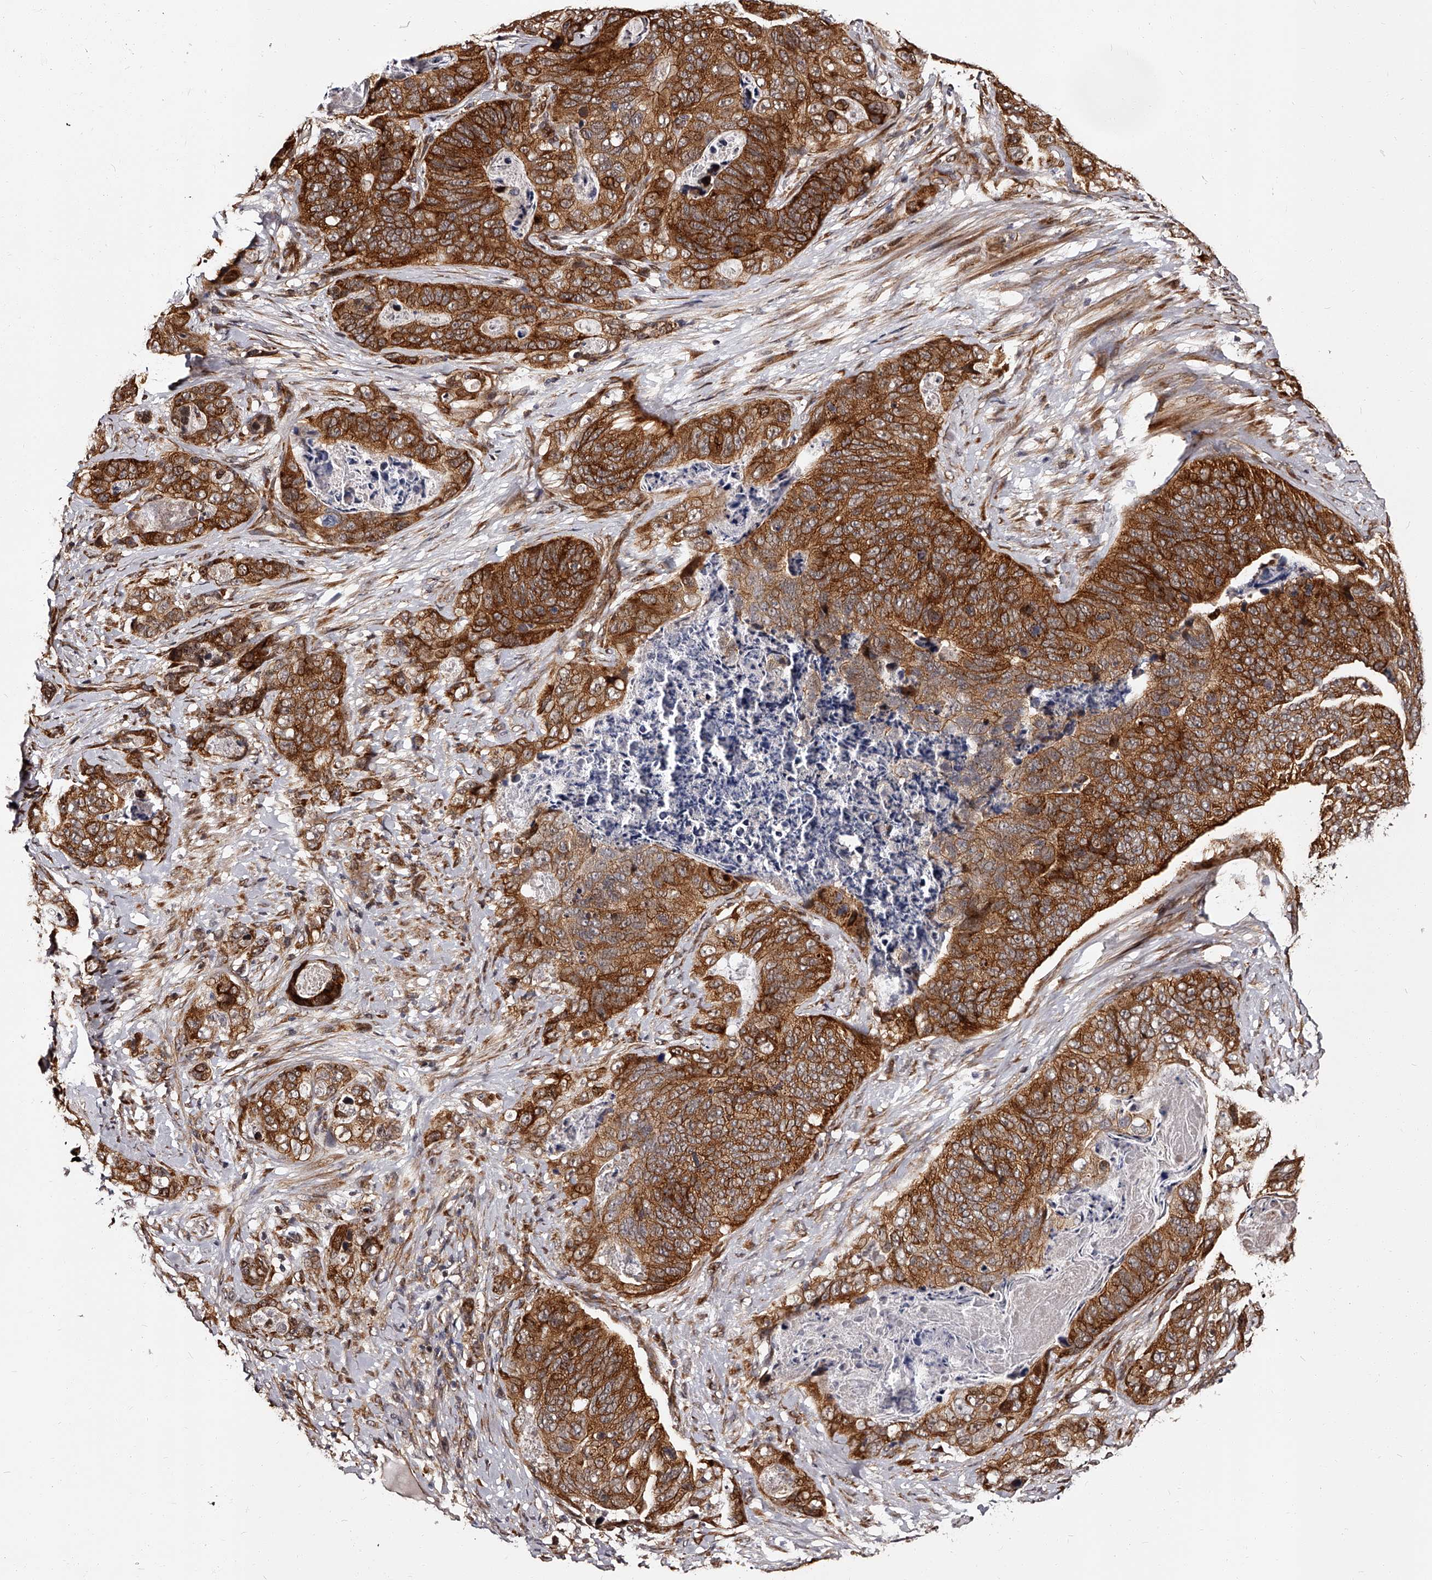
{"staining": {"intensity": "strong", "quantity": ">75%", "location": "cytoplasmic/membranous"}, "tissue": "stomach cancer", "cell_type": "Tumor cells", "image_type": "cancer", "snomed": [{"axis": "morphology", "description": "Normal tissue, NOS"}, {"axis": "morphology", "description": "Adenocarcinoma, NOS"}, {"axis": "topography", "description": "Stomach"}], "caption": "Human stomach adenocarcinoma stained for a protein (brown) reveals strong cytoplasmic/membranous positive staining in approximately >75% of tumor cells.", "gene": "RSC1A1", "patient": {"sex": "female", "age": 89}}